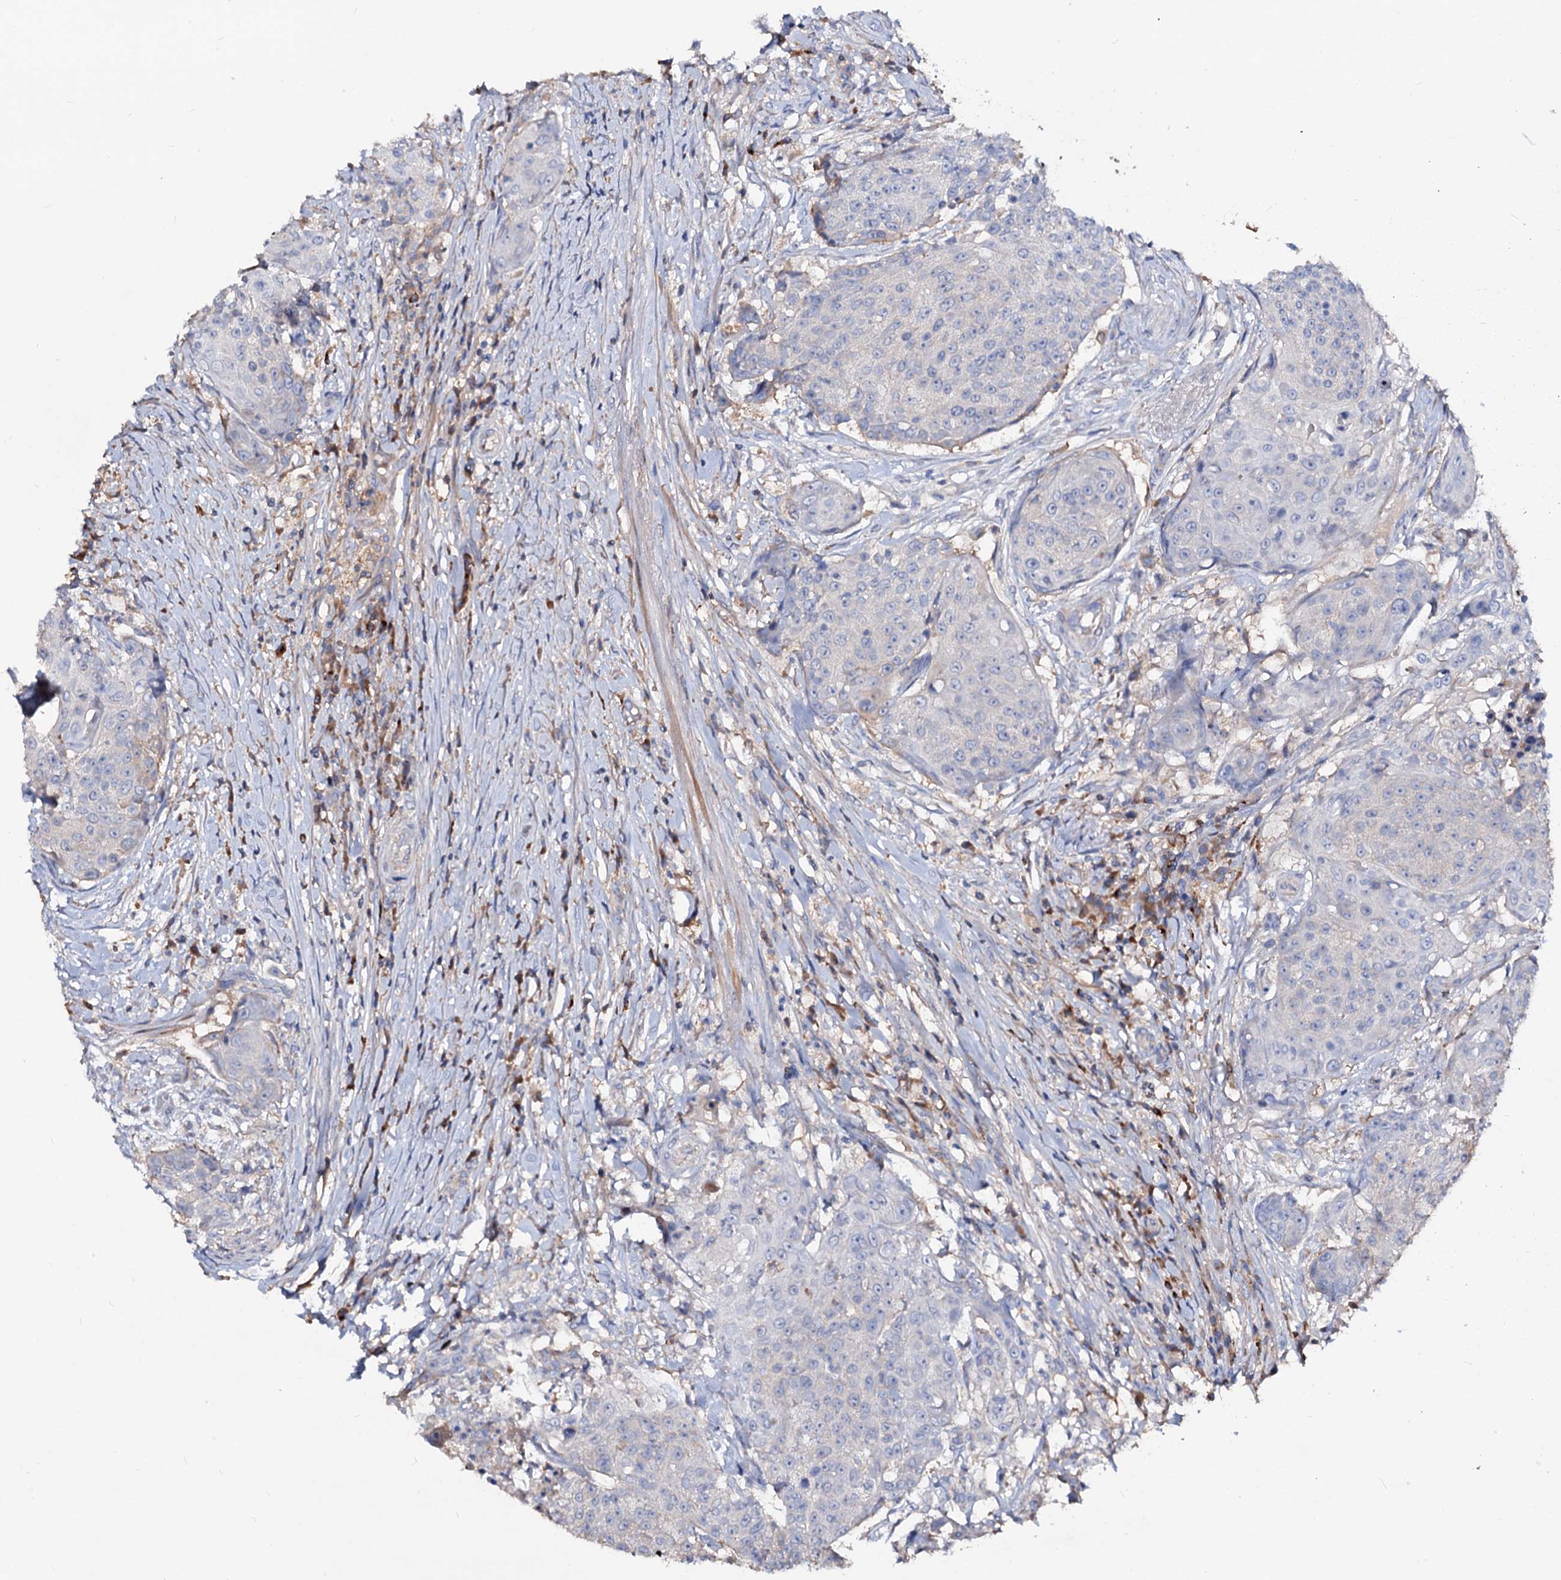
{"staining": {"intensity": "negative", "quantity": "none", "location": "none"}, "tissue": "urothelial cancer", "cell_type": "Tumor cells", "image_type": "cancer", "snomed": [{"axis": "morphology", "description": "Urothelial carcinoma, High grade"}, {"axis": "topography", "description": "Urinary bladder"}], "caption": "This histopathology image is of high-grade urothelial carcinoma stained with IHC to label a protein in brown with the nuclei are counter-stained blue. There is no staining in tumor cells.", "gene": "ACY3", "patient": {"sex": "female", "age": 63}}